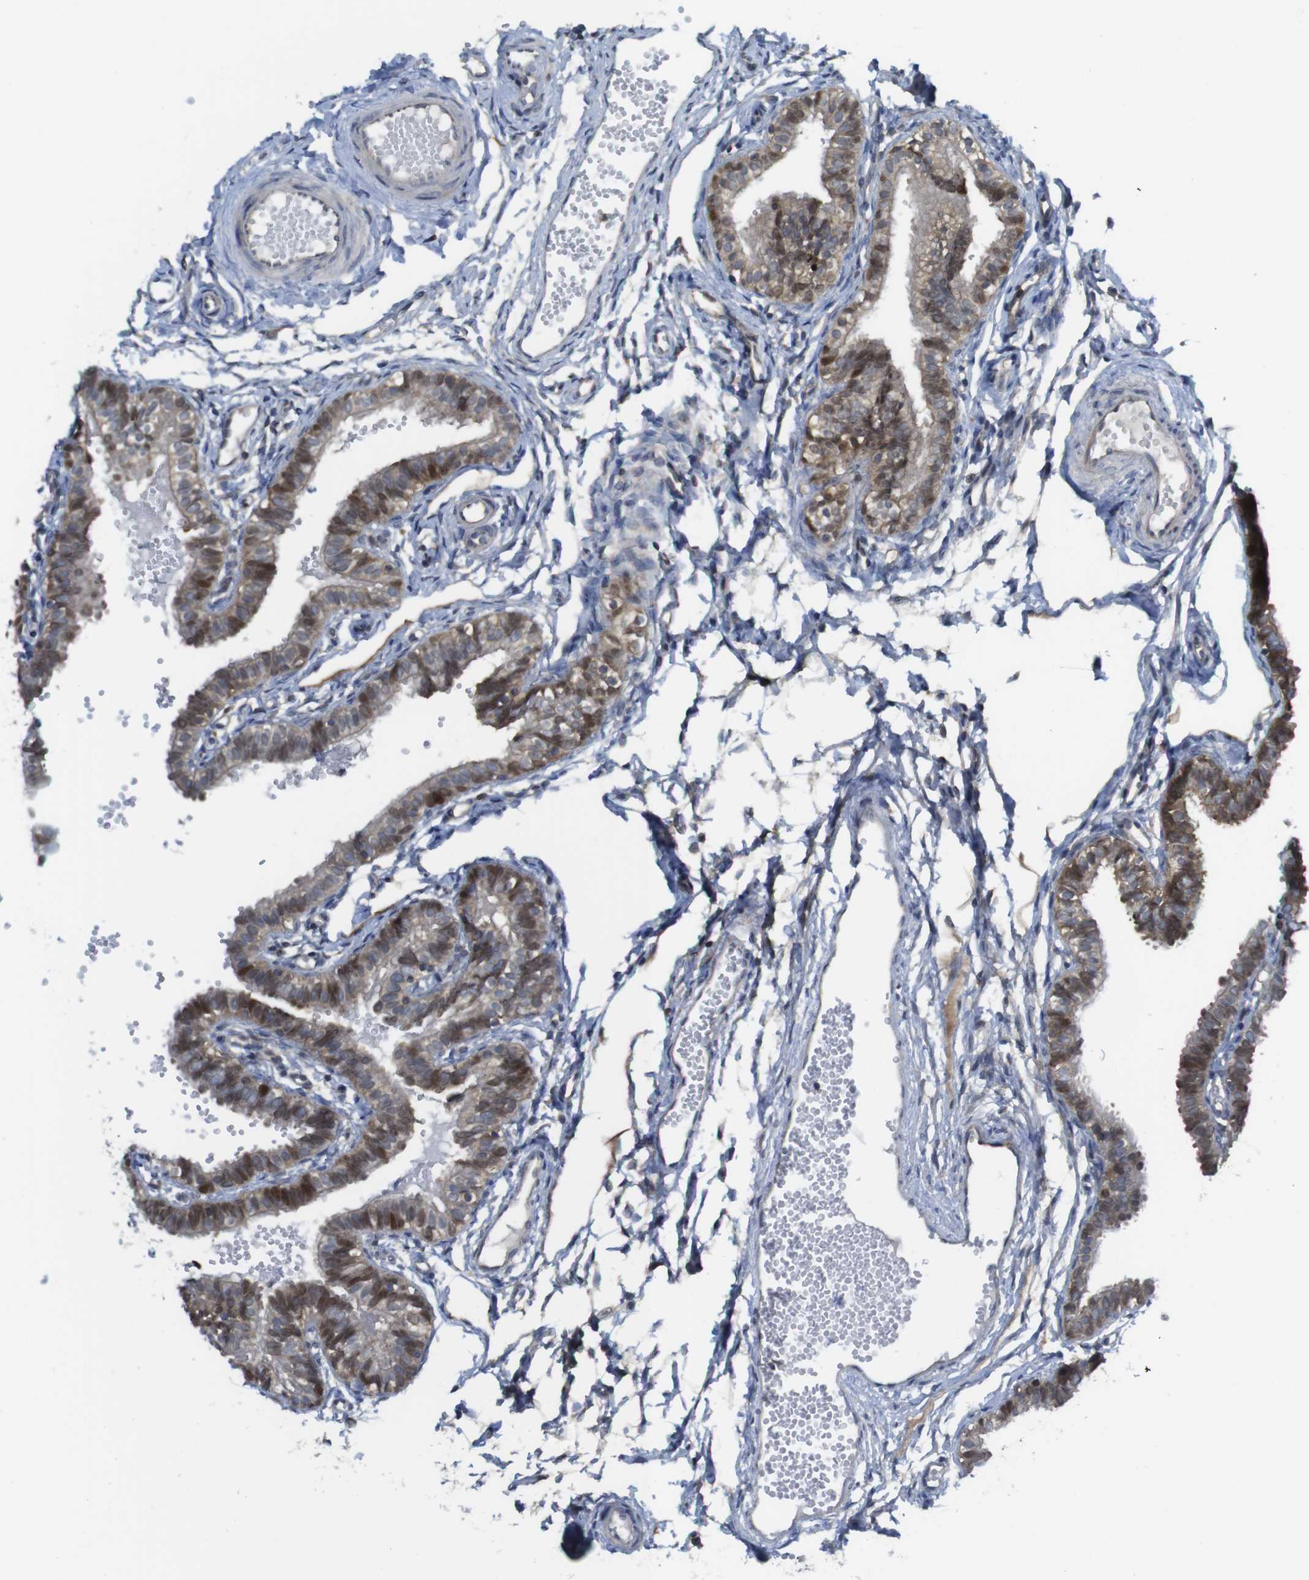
{"staining": {"intensity": "moderate", "quantity": ">75%", "location": "cytoplasmic/membranous,nuclear"}, "tissue": "fallopian tube", "cell_type": "Glandular cells", "image_type": "normal", "snomed": [{"axis": "morphology", "description": "Normal tissue, NOS"}, {"axis": "topography", "description": "Fallopian tube"}, {"axis": "topography", "description": "Placenta"}], "caption": "A high-resolution histopathology image shows immunohistochemistry staining of benign fallopian tube, which shows moderate cytoplasmic/membranous,nuclear positivity in about >75% of glandular cells.", "gene": "RCC1", "patient": {"sex": "female", "age": 34}}